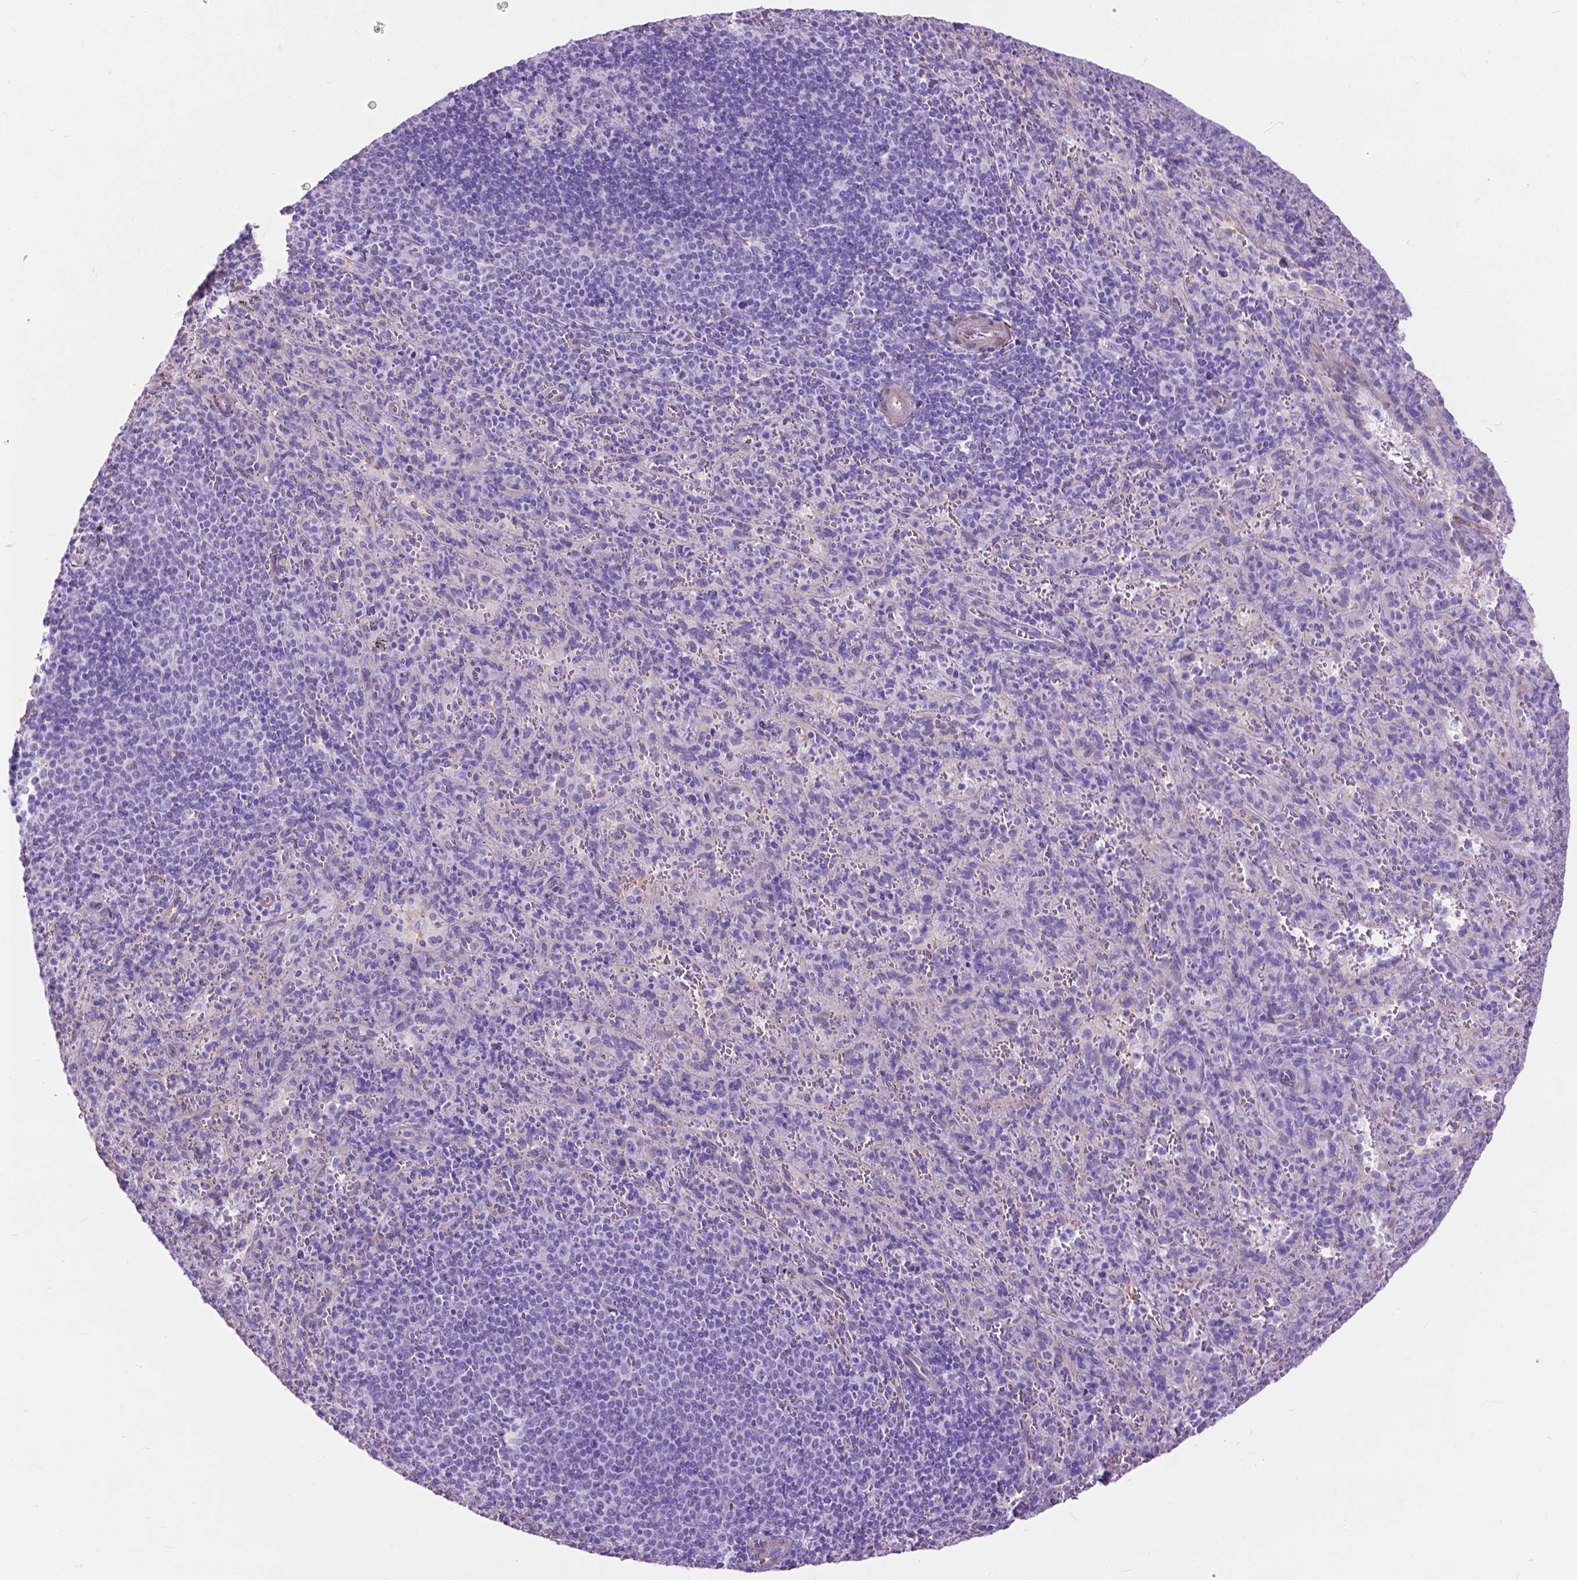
{"staining": {"intensity": "negative", "quantity": "none", "location": "none"}, "tissue": "spleen", "cell_type": "Cells in red pulp", "image_type": "normal", "snomed": [{"axis": "morphology", "description": "Normal tissue, NOS"}, {"axis": "topography", "description": "Spleen"}], "caption": "This is an immunohistochemistry histopathology image of benign spleen. There is no positivity in cells in red pulp.", "gene": "PCDHA12", "patient": {"sex": "male", "age": 57}}